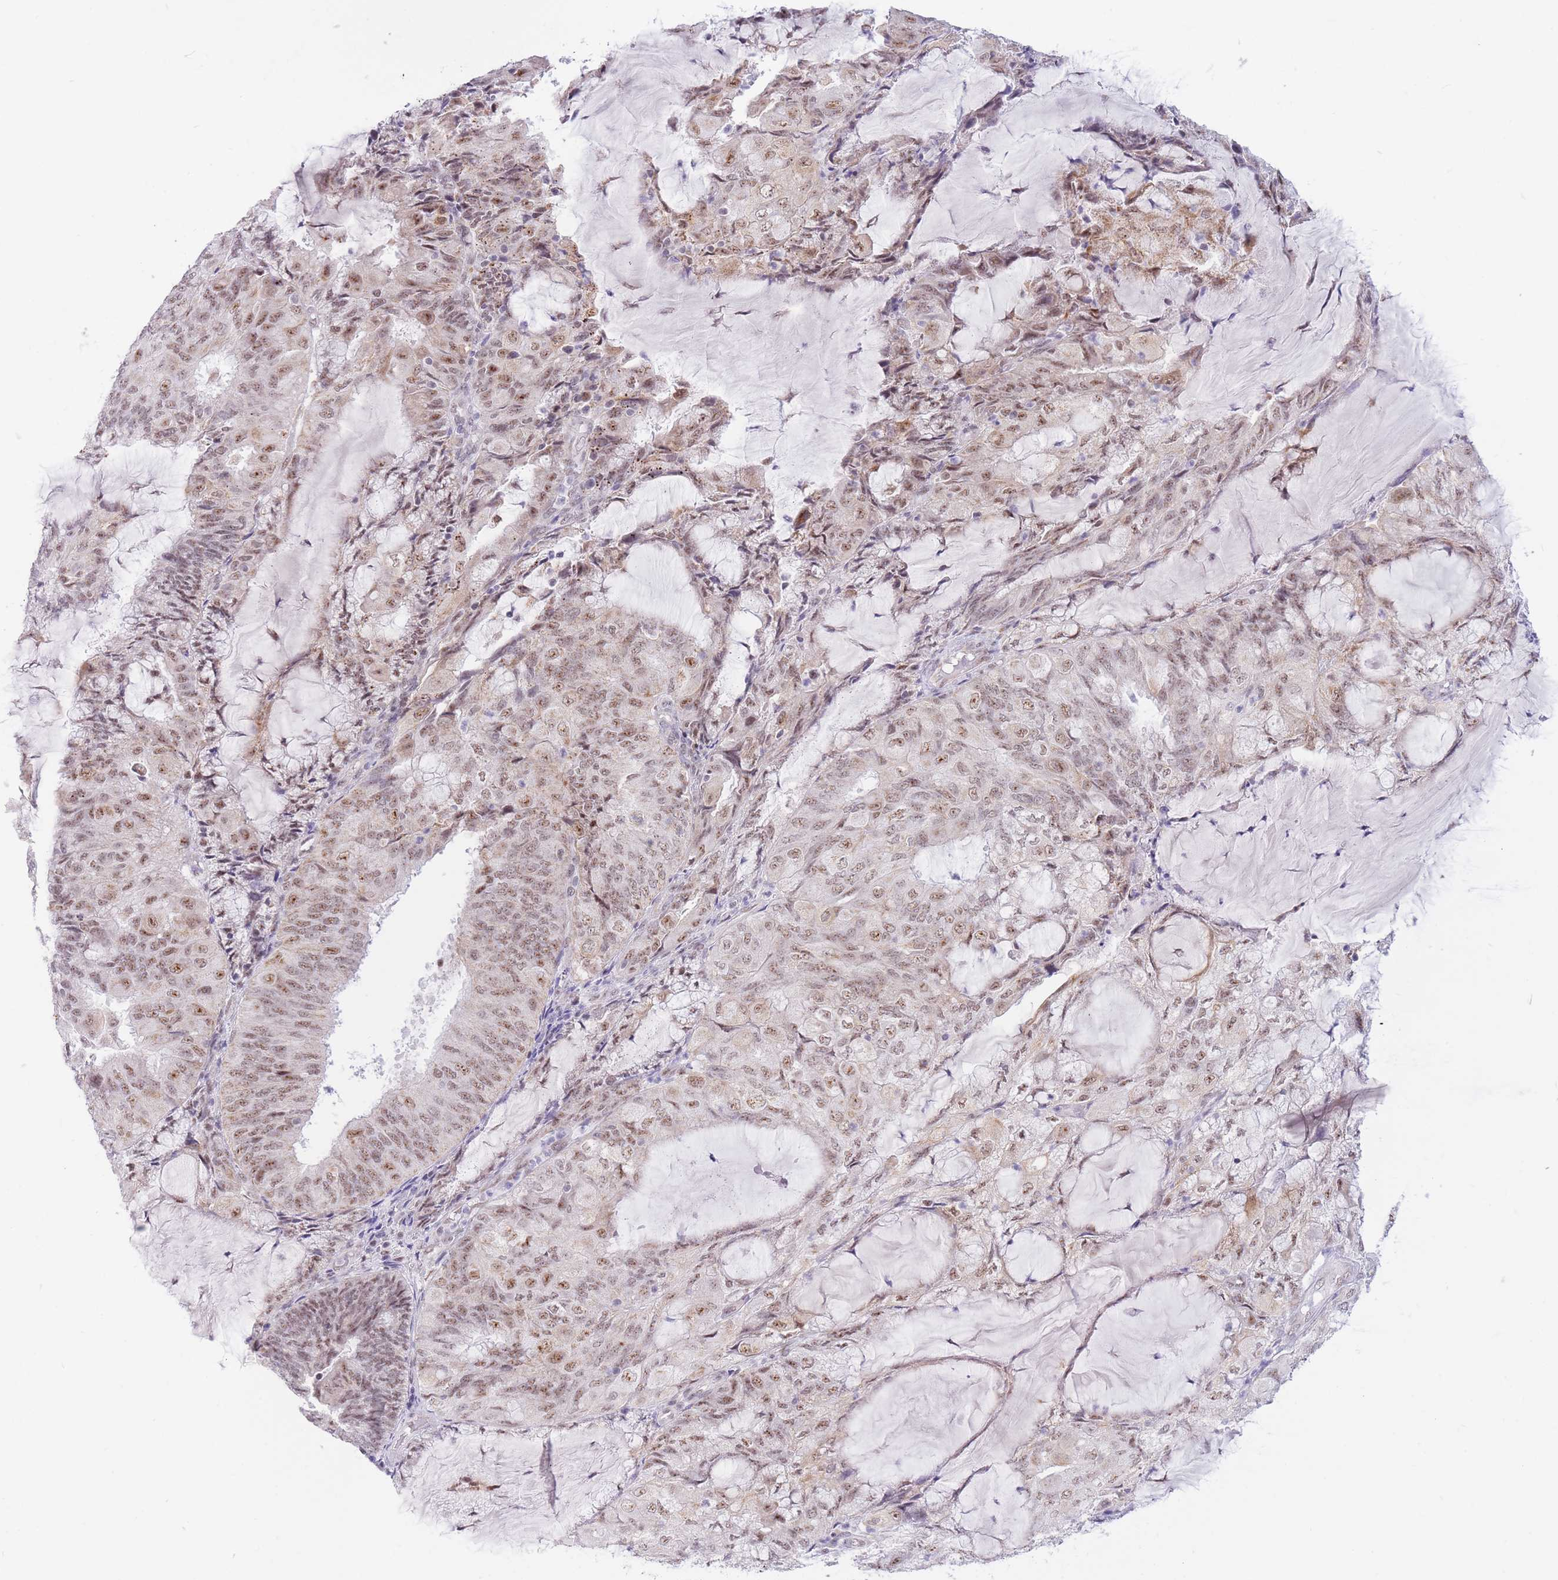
{"staining": {"intensity": "moderate", "quantity": ">75%", "location": "nuclear"}, "tissue": "endometrial cancer", "cell_type": "Tumor cells", "image_type": "cancer", "snomed": [{"axis": "morphology", "description": "Adenocarcinoma, NOS"}, {"axis": "topography", "description": "Endometrium"}], "caption": "Human adenocarcinoma (endometrial) stained with a brown dye reveals moderate nuclear positive positivity in approximately >75% of tumor cells.", "gene": "CYP2B6", "patient": {"sex": "female", "age": 81}}